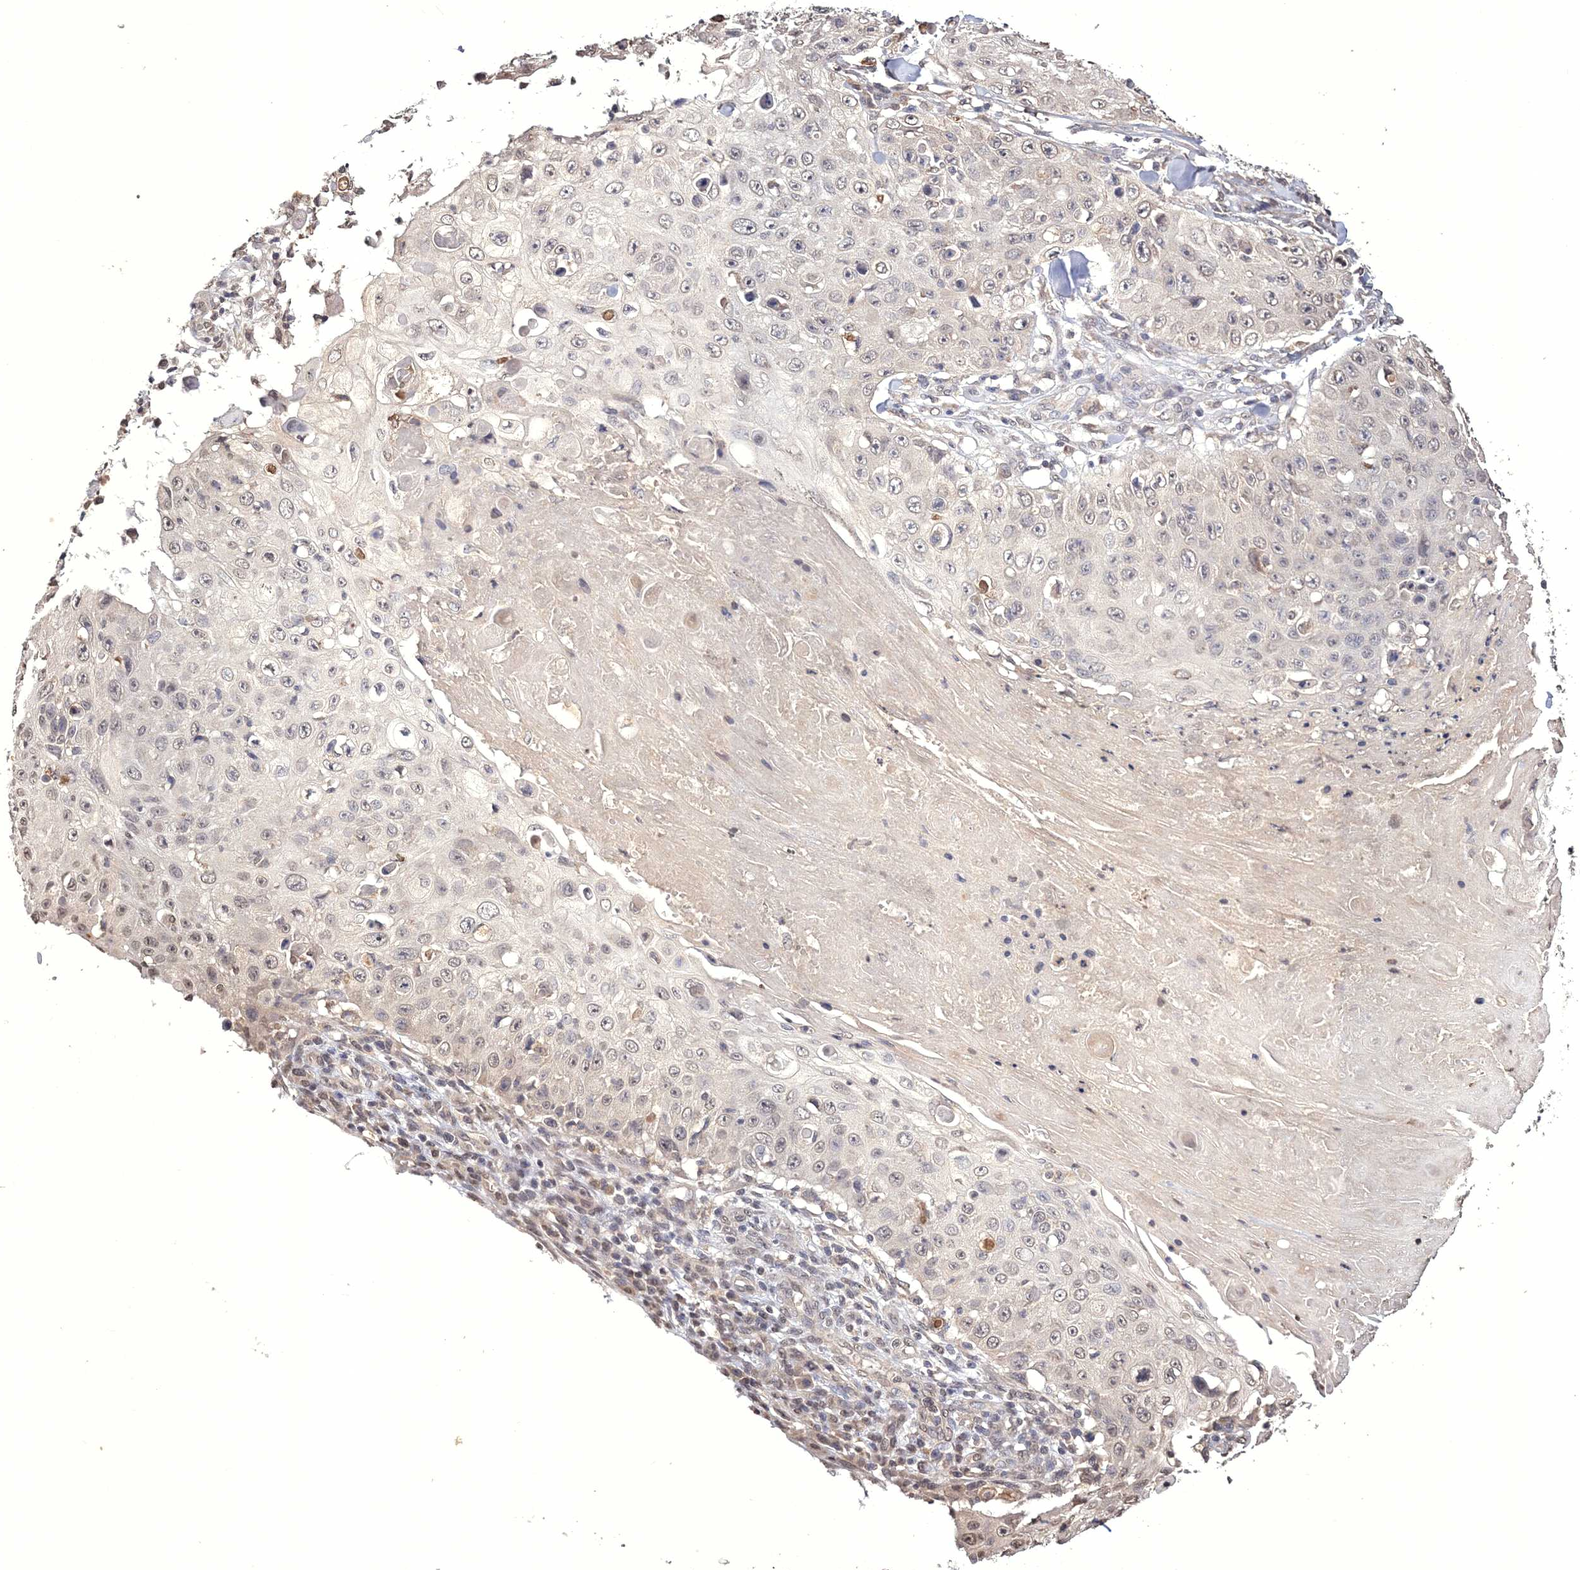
{"staining": {"intensity": "weak", "quantity": "<25%", "location": "nuclear"}, "tissue": "skin cancer", "cell_type": "Tumor cells", "image_type": "cancer", "snomed": [{"axis": "morphology", "description": "Squamous cell carcinoma, NOS"}, {"axis": "topography", "description": "Skin"}], "caption": "High magnification brightfield microscopy of skin squamous cell carcinoma stained with DAB (brown) and counterstained with hematoxylin (blue): tumor cells show no significant positivity.", "gene": "GPN1", "patient": {"sex": "male", "age": 86}}